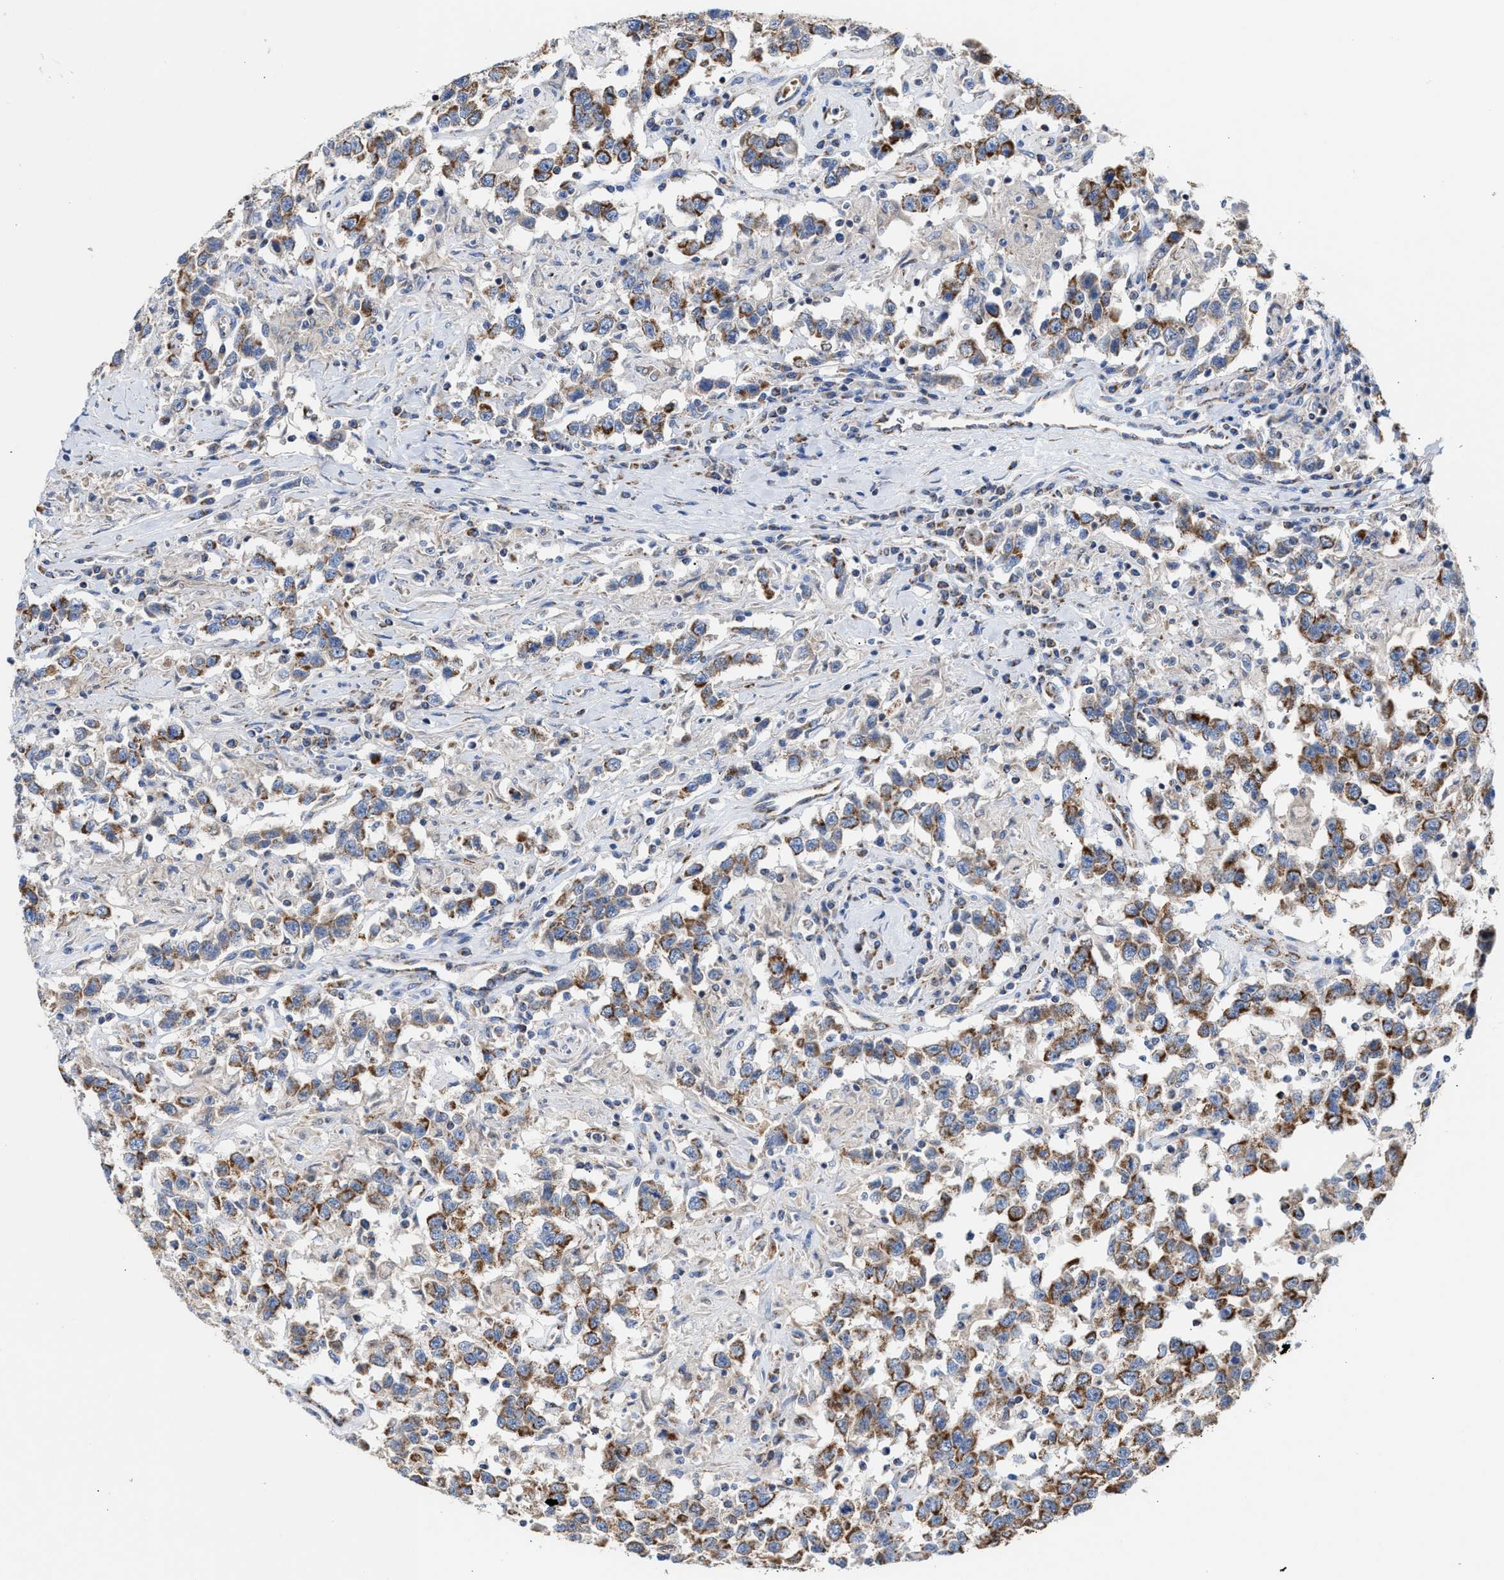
{"staining": {"intensity": "moderate", "quantity": ">75%", "location": "cytoplasmic/membranous"}, "tissue": "testis cancer", "cell_type": "Tumor cells", "image_type": "cancer", "snomed": [{"axis": "morphology", "description": "Seminoma, NOS"}, {"axis": "topography", "description": "Testis"}], "caption": "Tumor cells display medium levels of moderate cytoplasmic/membranous positivity in approximately >75% of cells in human testis seminoma.", "gene": "MECR", "patient": {"sex": "male", "age": 41}}